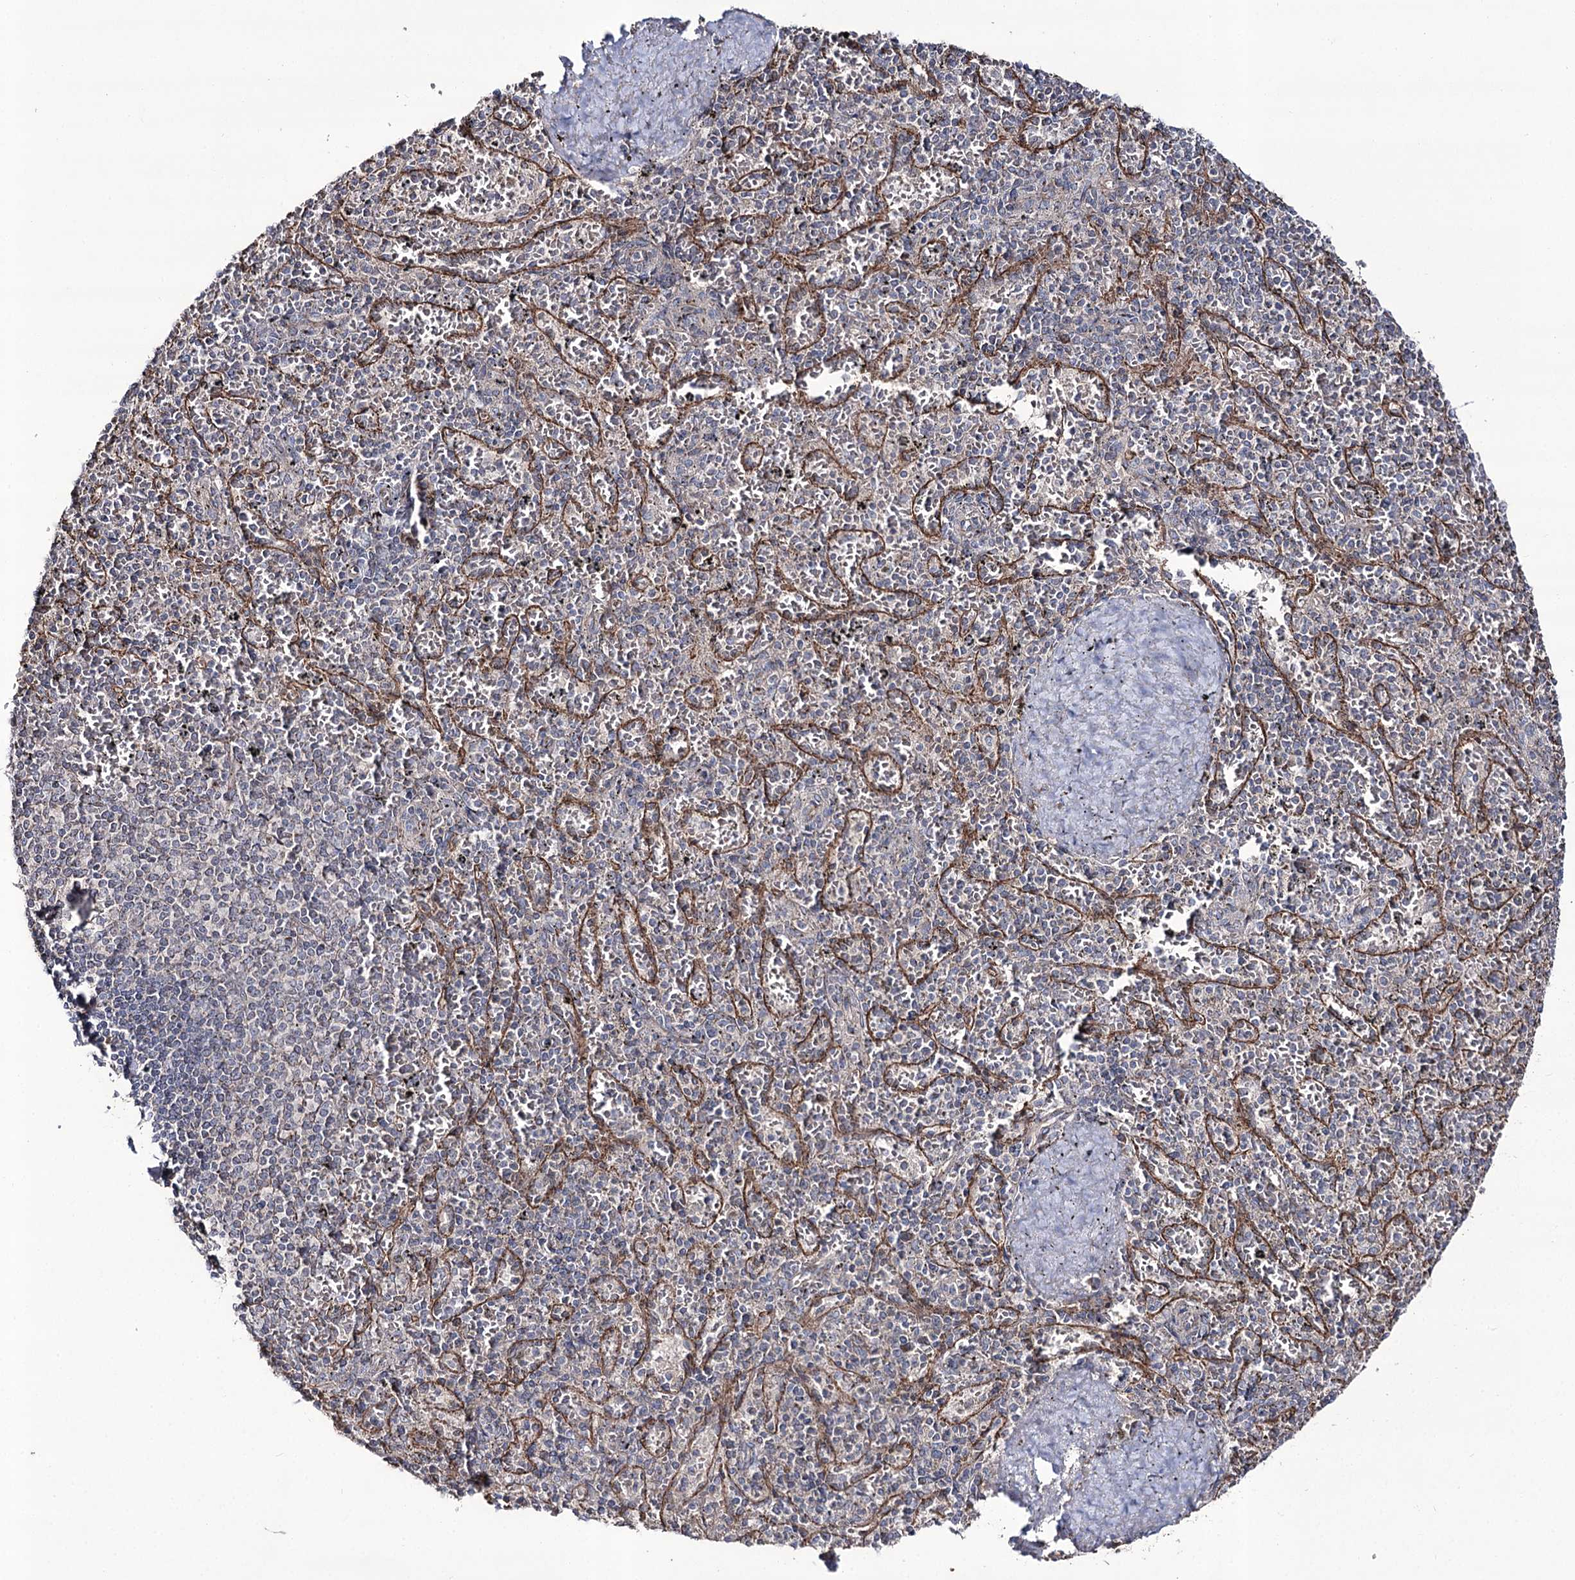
{"staining": {"intensity": "negative", "quantity": "none", "location": "none"}, "tissue": "spleen", "cell_type": "Cells in red pulp", "image_type": "normal", "snomed": [{"axis": "morphology", "description": "Normal tissue, NOS"}, {"axis": "topography", "description": "Spleen"}], "caption": "An immunohistochemistry image of normal spleen is shown. There is no staining in cells in red pulp of spleen. The staining is performed using DAB brown chromogen with nuclei counter-stained in using hematoxylin.", "gene": "REXO2", "patient": {"sex": "male", "age": 82}}